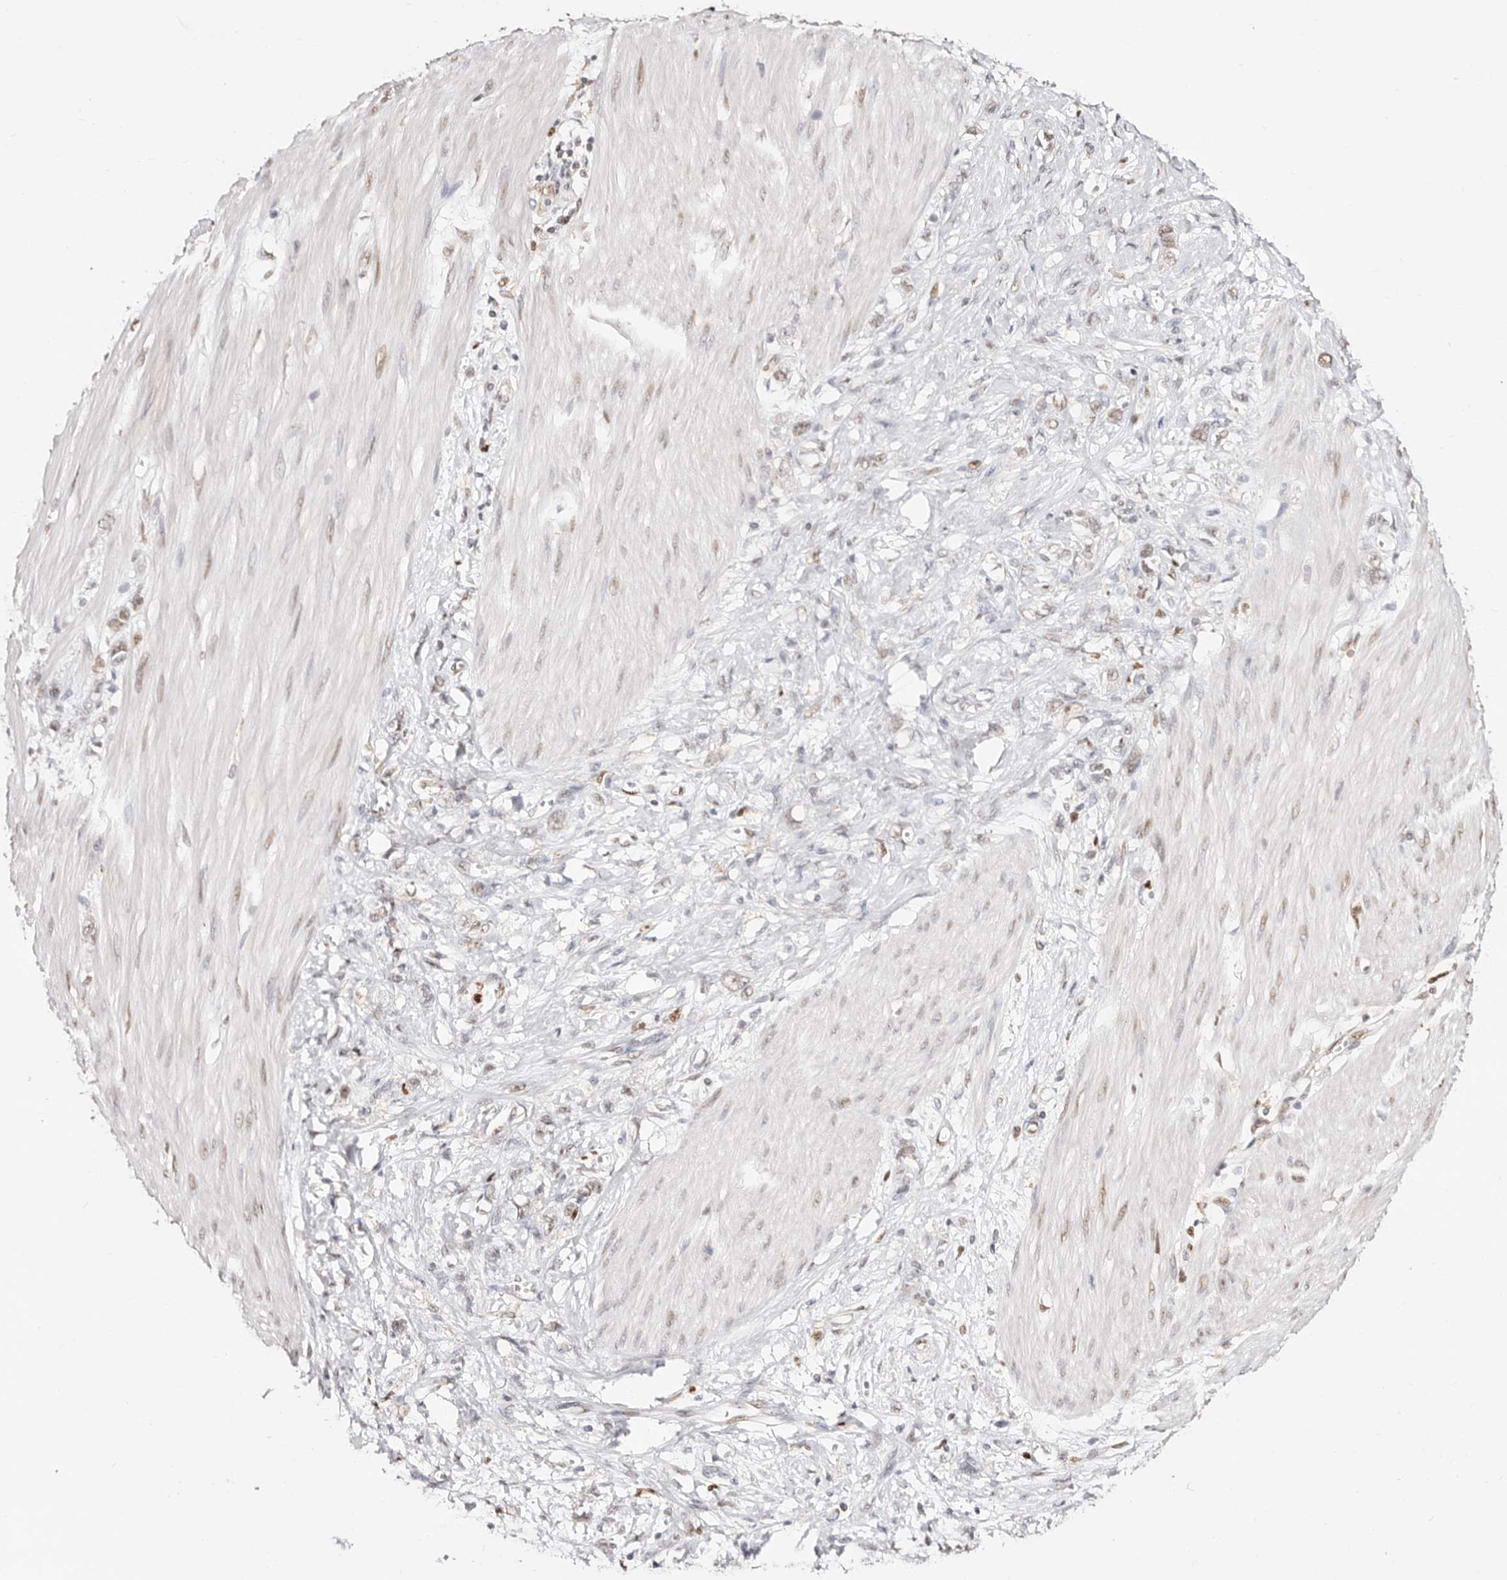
{"staining": {"intensity": "weak", "quantity": "25%-75%", "location": "nuclear"}, "tissue": "stomach cancer", "cell_type": "Tumor cells", "image_type": "cancer", "snomed": [{"axis": "morphology", "description": "Adenocarcinoma, NOS"}, {"axis": "topography", "description": "Stomach"}], "caption": "Stomach cancer was stained to show a protein in brown. There is low levels of weak nuclear staining in approximately 25%-75% of tumor cells.", "gene": "TKT", "patient": {"sex": "female", "age": 76}}